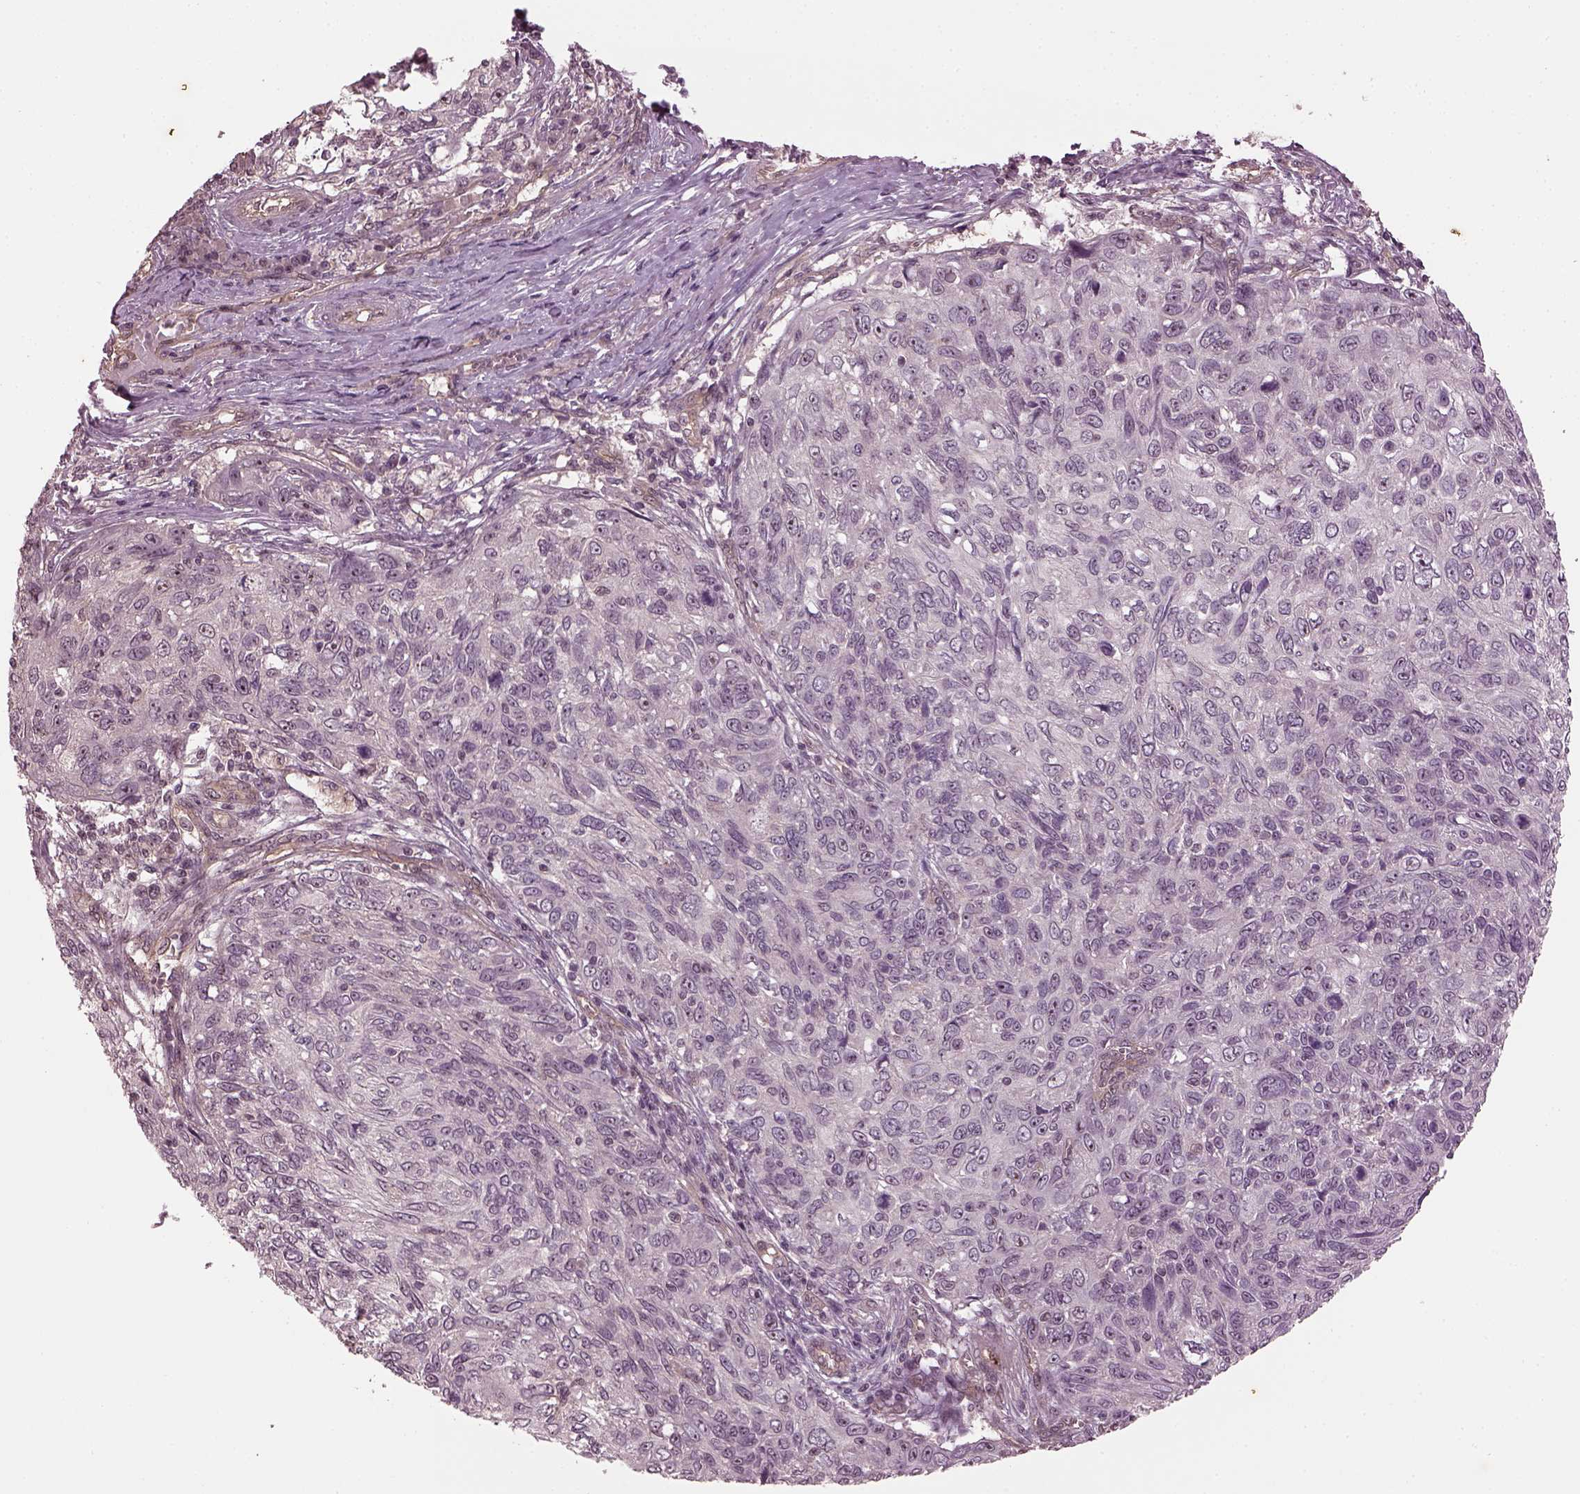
{"staining": {"intensity": "weak", "quantity": "<25%", "location": "nuclear"}, "tissue": "skin cancer", "cell_type": "Tumor cells", "image_type": "cancer", "snomed": [{"axis": "morphology", "description": "Squamous cell carcinoma, NOS"}, {"axis": "topography", "description": "Skin"}], "caption": "Tumor cells are negative for protein expression in human skin cancer.", "gene": "GNRH1", "patient": {"sex": "male", "age": 92}}